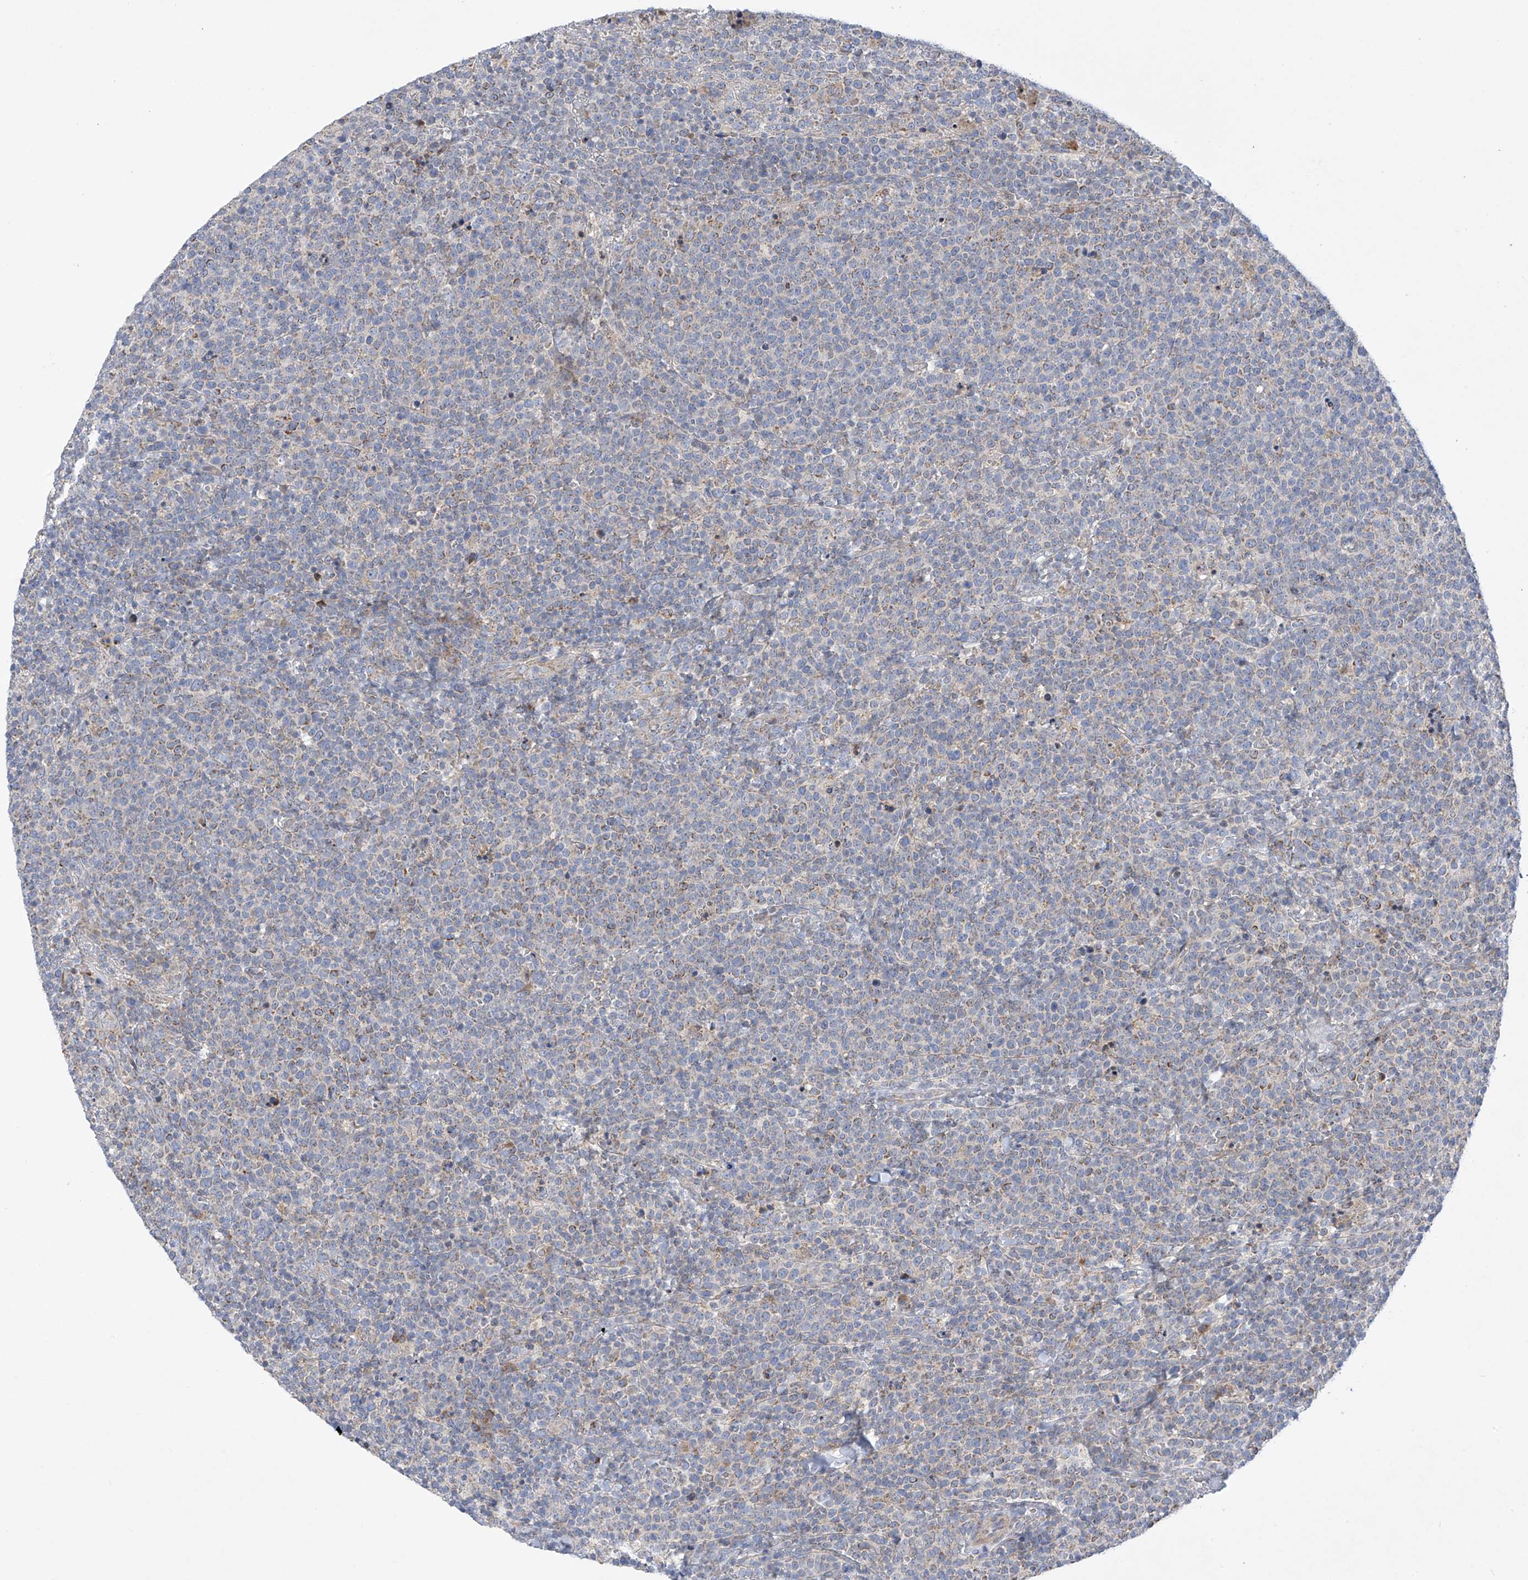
{"staining": {"intensity": "negative", "quantity": "none", "location": "none"}, "tissue": "lymphoma", "cell_type": "Tumor cells", "image_type": "cancer", "snomed": [{"axis": "morphology", "description": "Malignant lymphoma, non-Hodgkin's type, High grade"}, {"axis": "topography", "description": "Lymph node"}], "caption": "Lymphoma stained for a protein using immunohistochemistry (IHC) displays no positivity tumor cells.", "gene": "METTL18", "patient": {"sex": "male", "age": 61}}